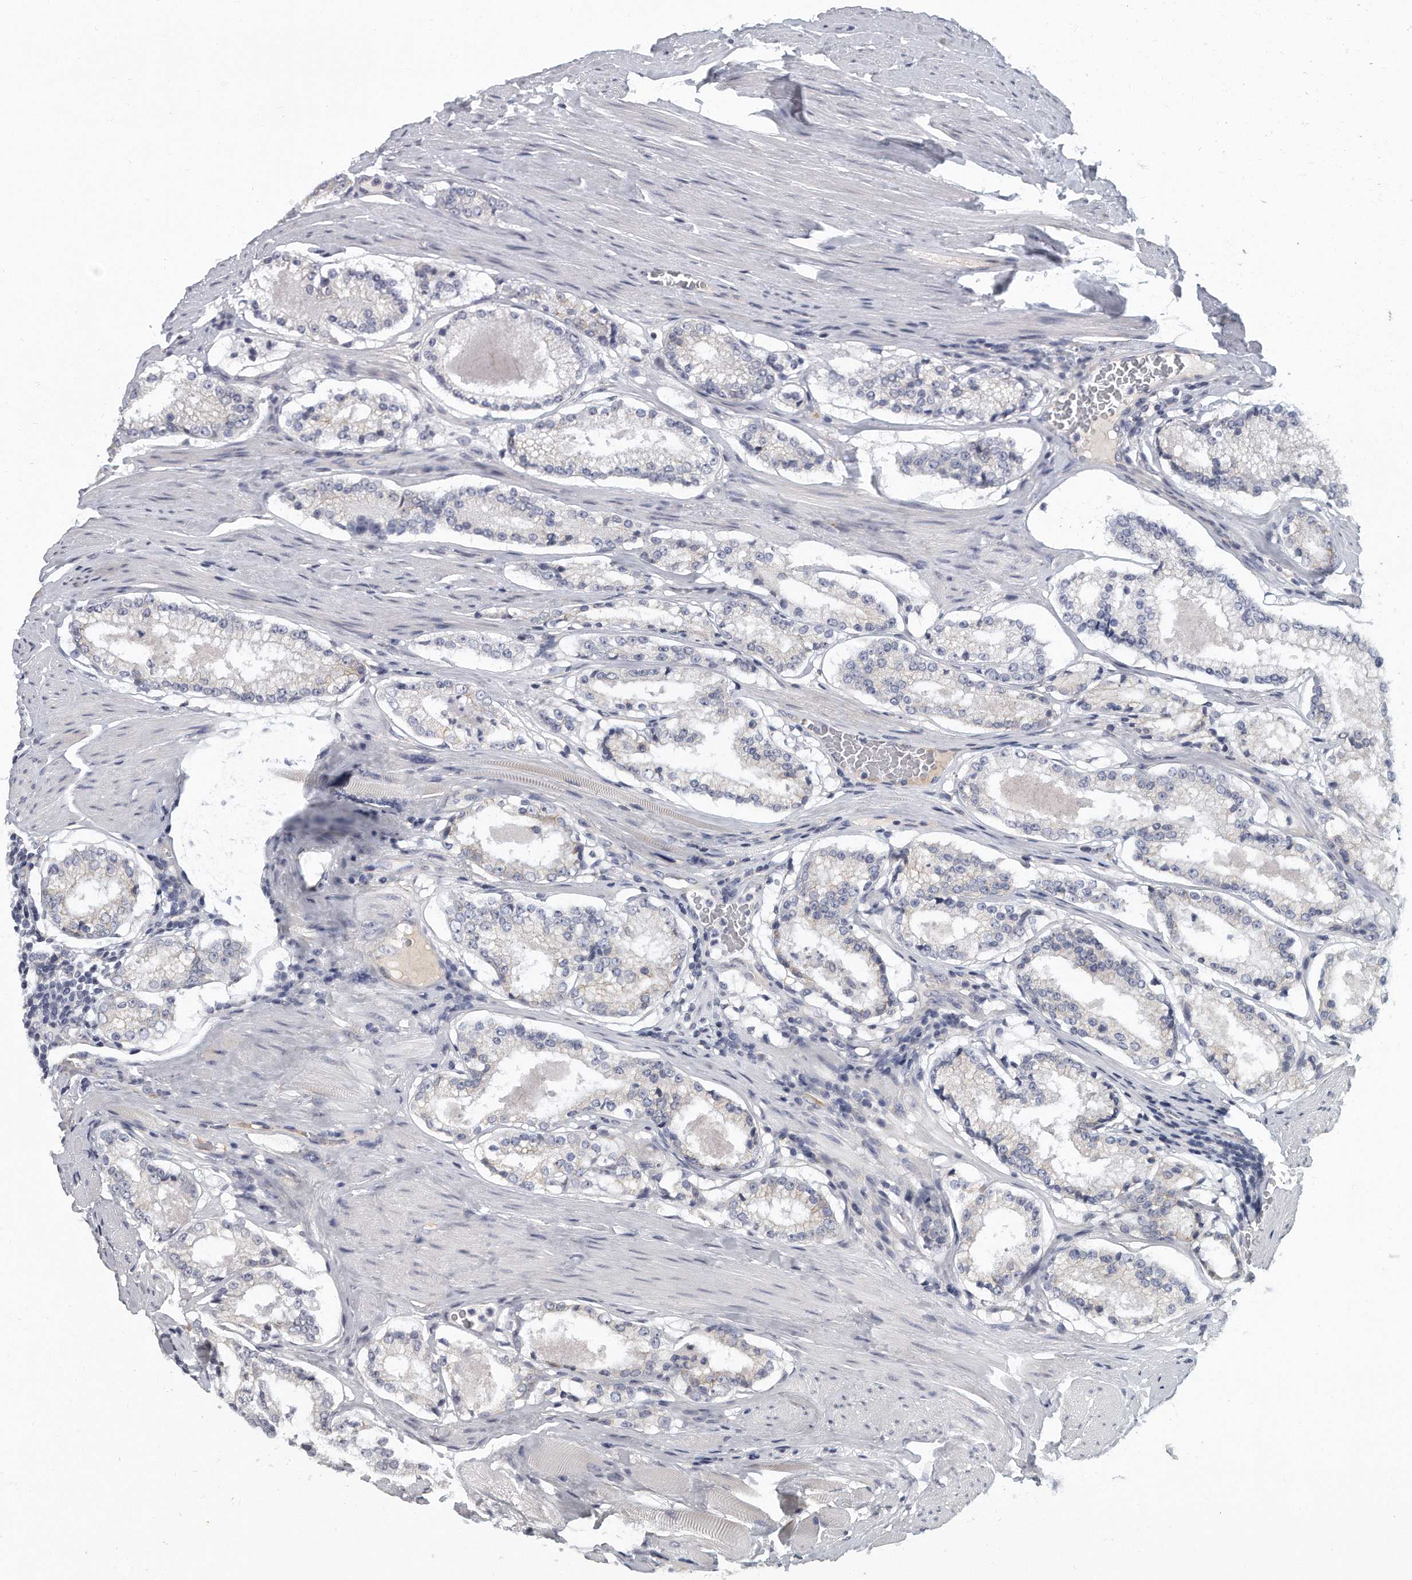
{"staining": {"intensity": "negative", "quantity": "none", "location": "none"}, "tissue": "prostate cancer", "cell_type": "Tumor cells", "image_type": "cancer", "snomed": [{"axis": "morphology", "description": "Adenocarcinoma, Low grade"}, {"axis": "topography", "description": "Prostate"}], "caption": "Immunohistochemistry photomicrograph of neoplastic tissue: prostate cancer stained with DAB exhibits no significant protein staining in tumor cells.", "gene": "PLEKHA6", "patient": {"sex": "male", "age": 70}}